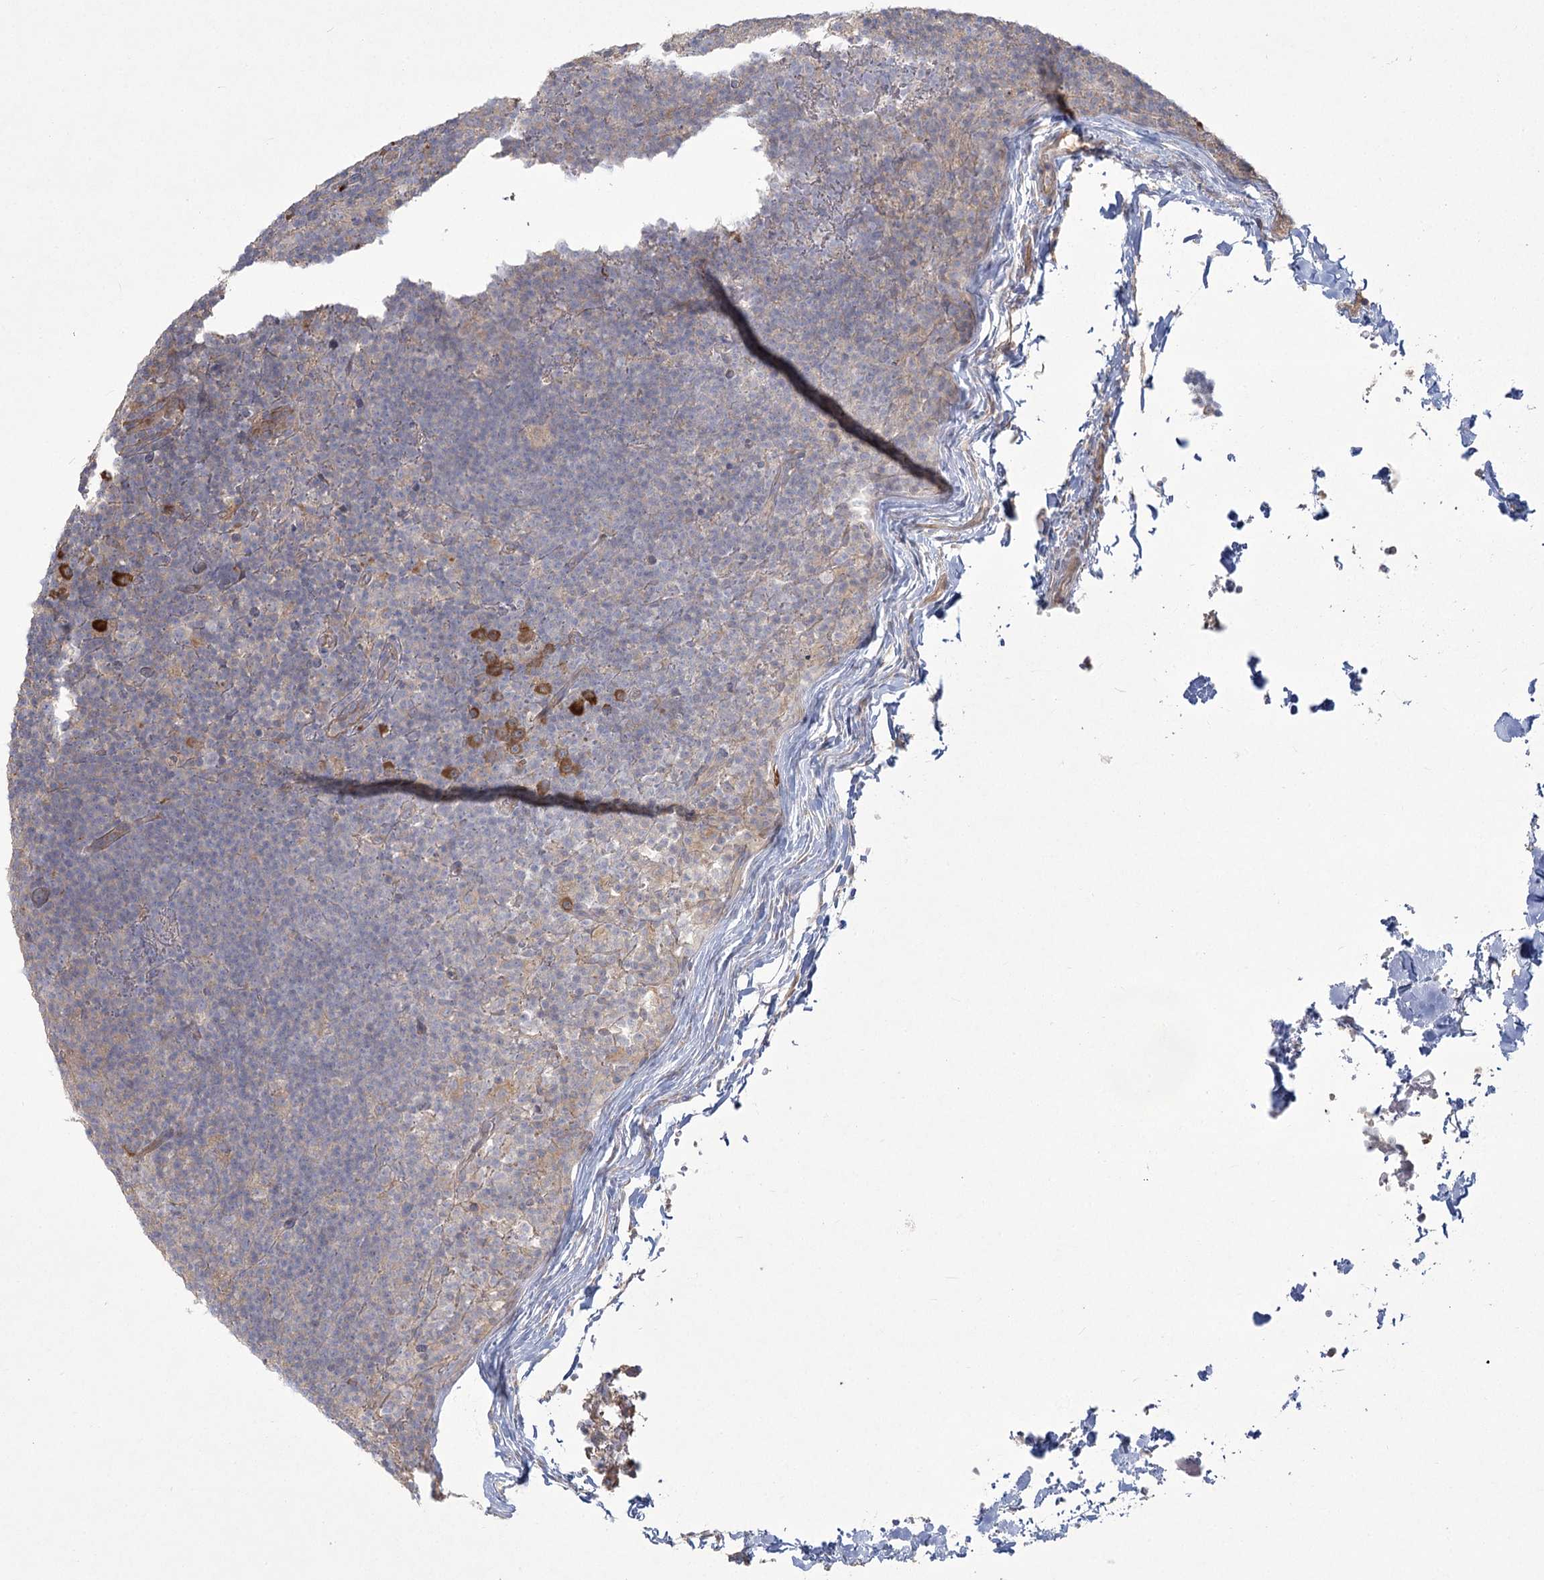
{"staining": {"intensity": "strong", "quantity": "<25%", "location": "cytoplasmic/membranous"}, "tissue": "lymph node", "cell_type": "Non-germinal center cells", "image_type": "normal", "snomed": [{"axis": "morphology", "description": "Normal tissue, NOS"}, {"axis": "morphology", "description": "Inflammation, NOS"}, {"axis": "topography", "description": "Lymph node"}], "caption": "Strong cytoplasmic/membranous expression for a protein is seen in approximately <25% of non-germinal center cells of normal lymph node using immunohistochemistry (IHC).", "gene": "CAMTA1", "patient": {"sex": "male", "age": 55}}